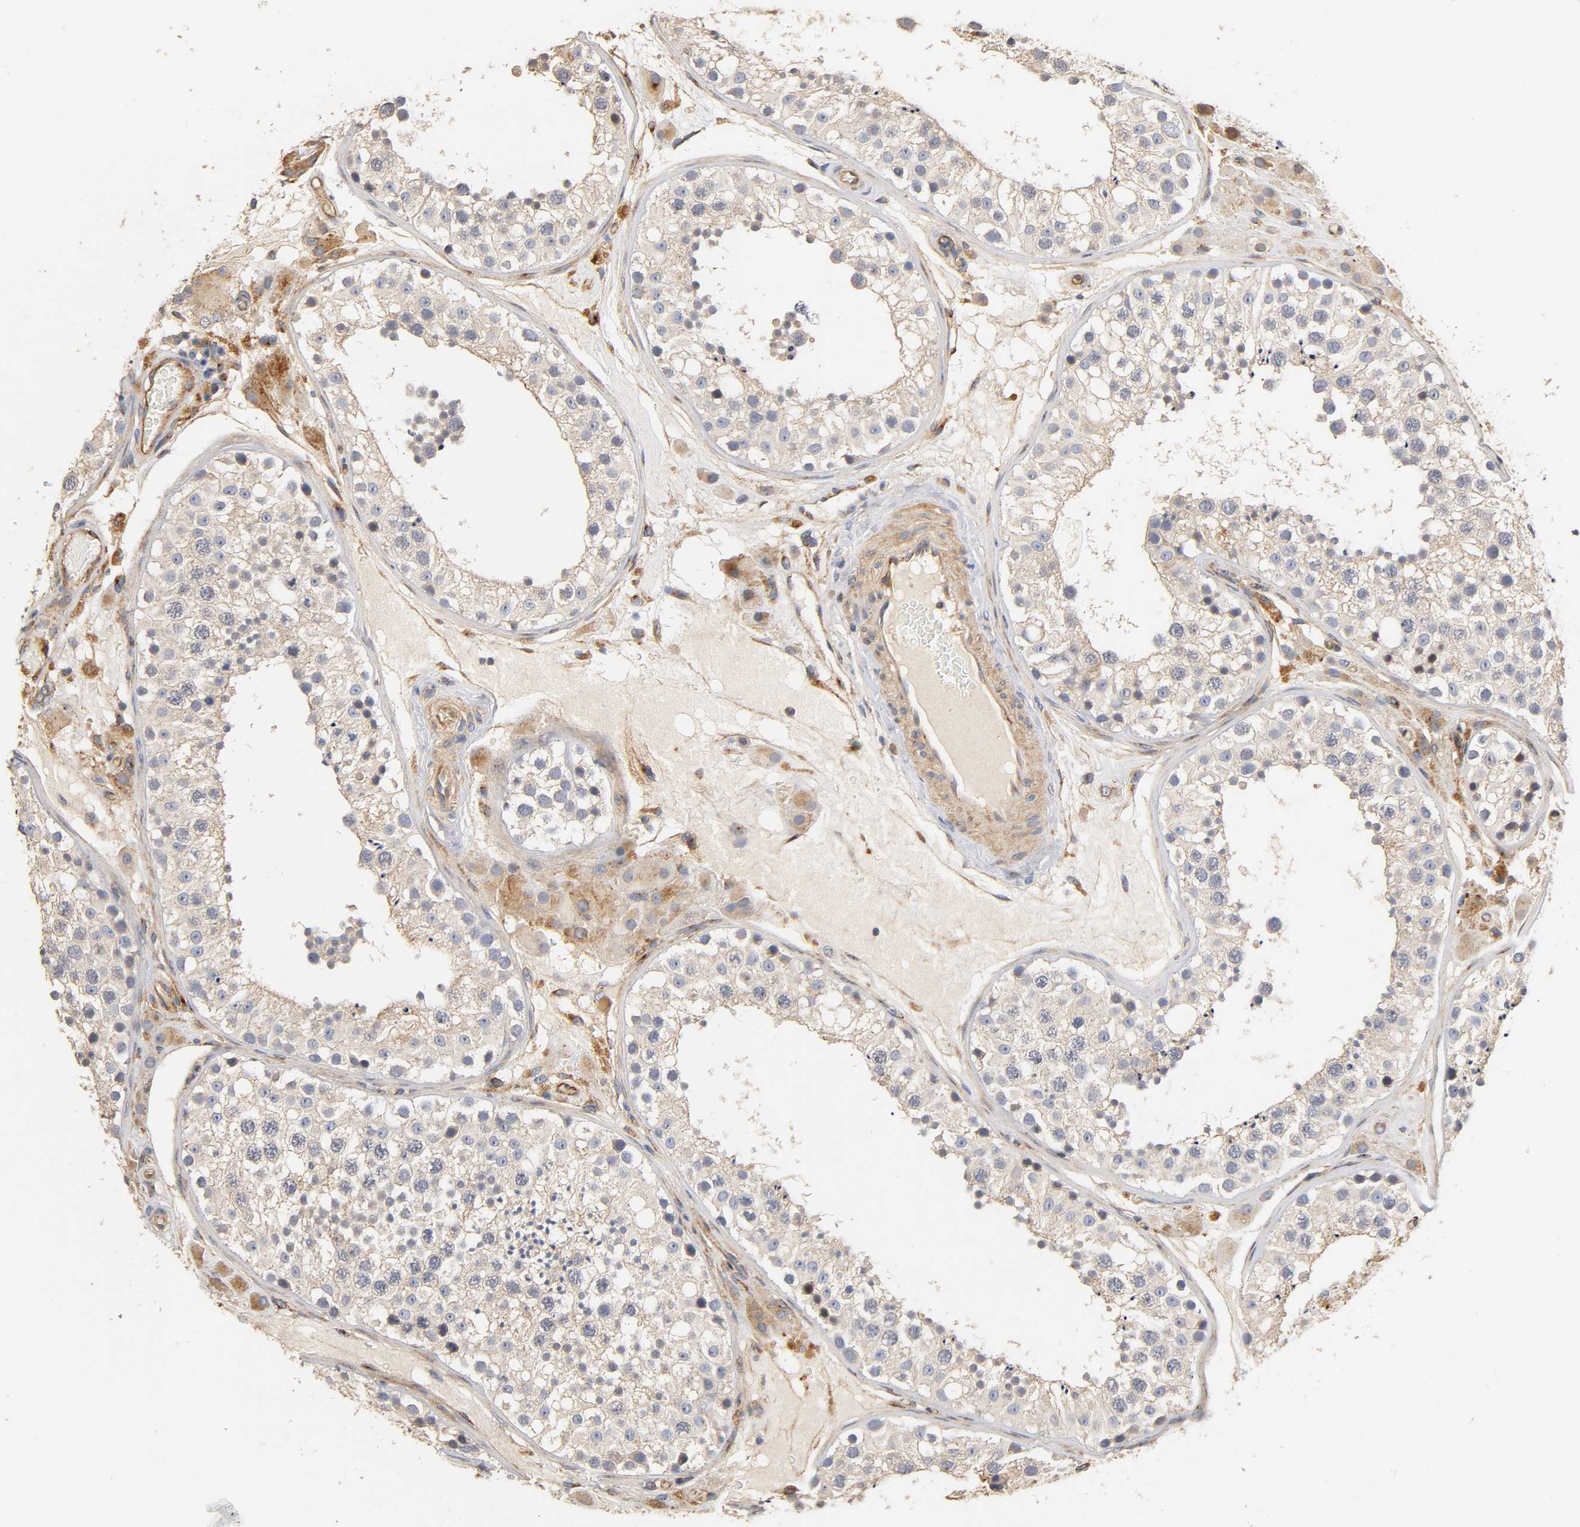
{"staining": {"intensity": "weak", "quantity": "<25%", "location": "cytoplasmic/membranous"}, "tissue": "testis", "cell_type": "Cells in seminiferous ducts", "image_type": "normal", "snomed": [{"axis": "morphology", "description": "Normal tissue, NOS"}, {"axis": "topography", "description": "Testis"}], "caption": "Immunohistochemical staining of normal human testis shows no significant staining in cells in seminiferous ducts.", "gene": "IFITM2", "patient": {"sex": "male", "age": 26}}